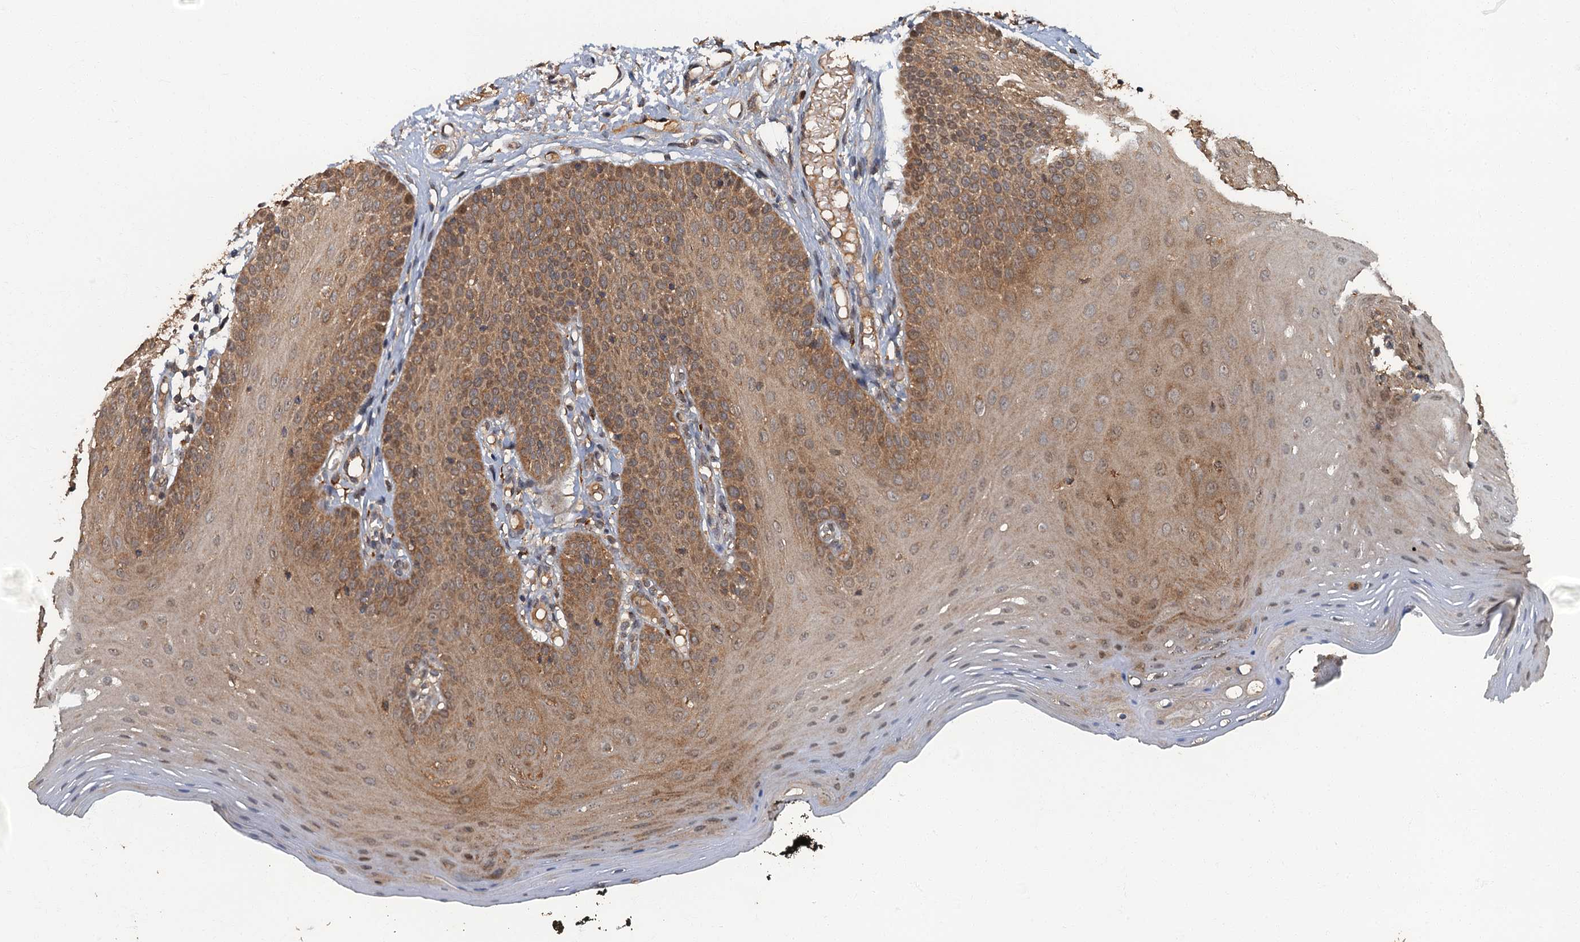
{"staining": {"intensity": "moderate", "quantity": ">75%", "location": "cytoplasmic/membranous"}, "tissue": "oral mucosa", "cell_type": "Squamous epithelial cells", "image_type": "normal", "snomed": [{"axis": "morphology", "description": "Normal tissue, NOS"}, {"axis": "topography", "description": "Oral tissue"}], "caption": "Moderate cytoplasmic/membranous staining for a protein is present in approximately >75% of squamous epithelial cells of unremarkable oral mucosa using immunohistochemistry (IHC).", "gene": "WDCP", "patient": {"sex": "male", "age": 74}}